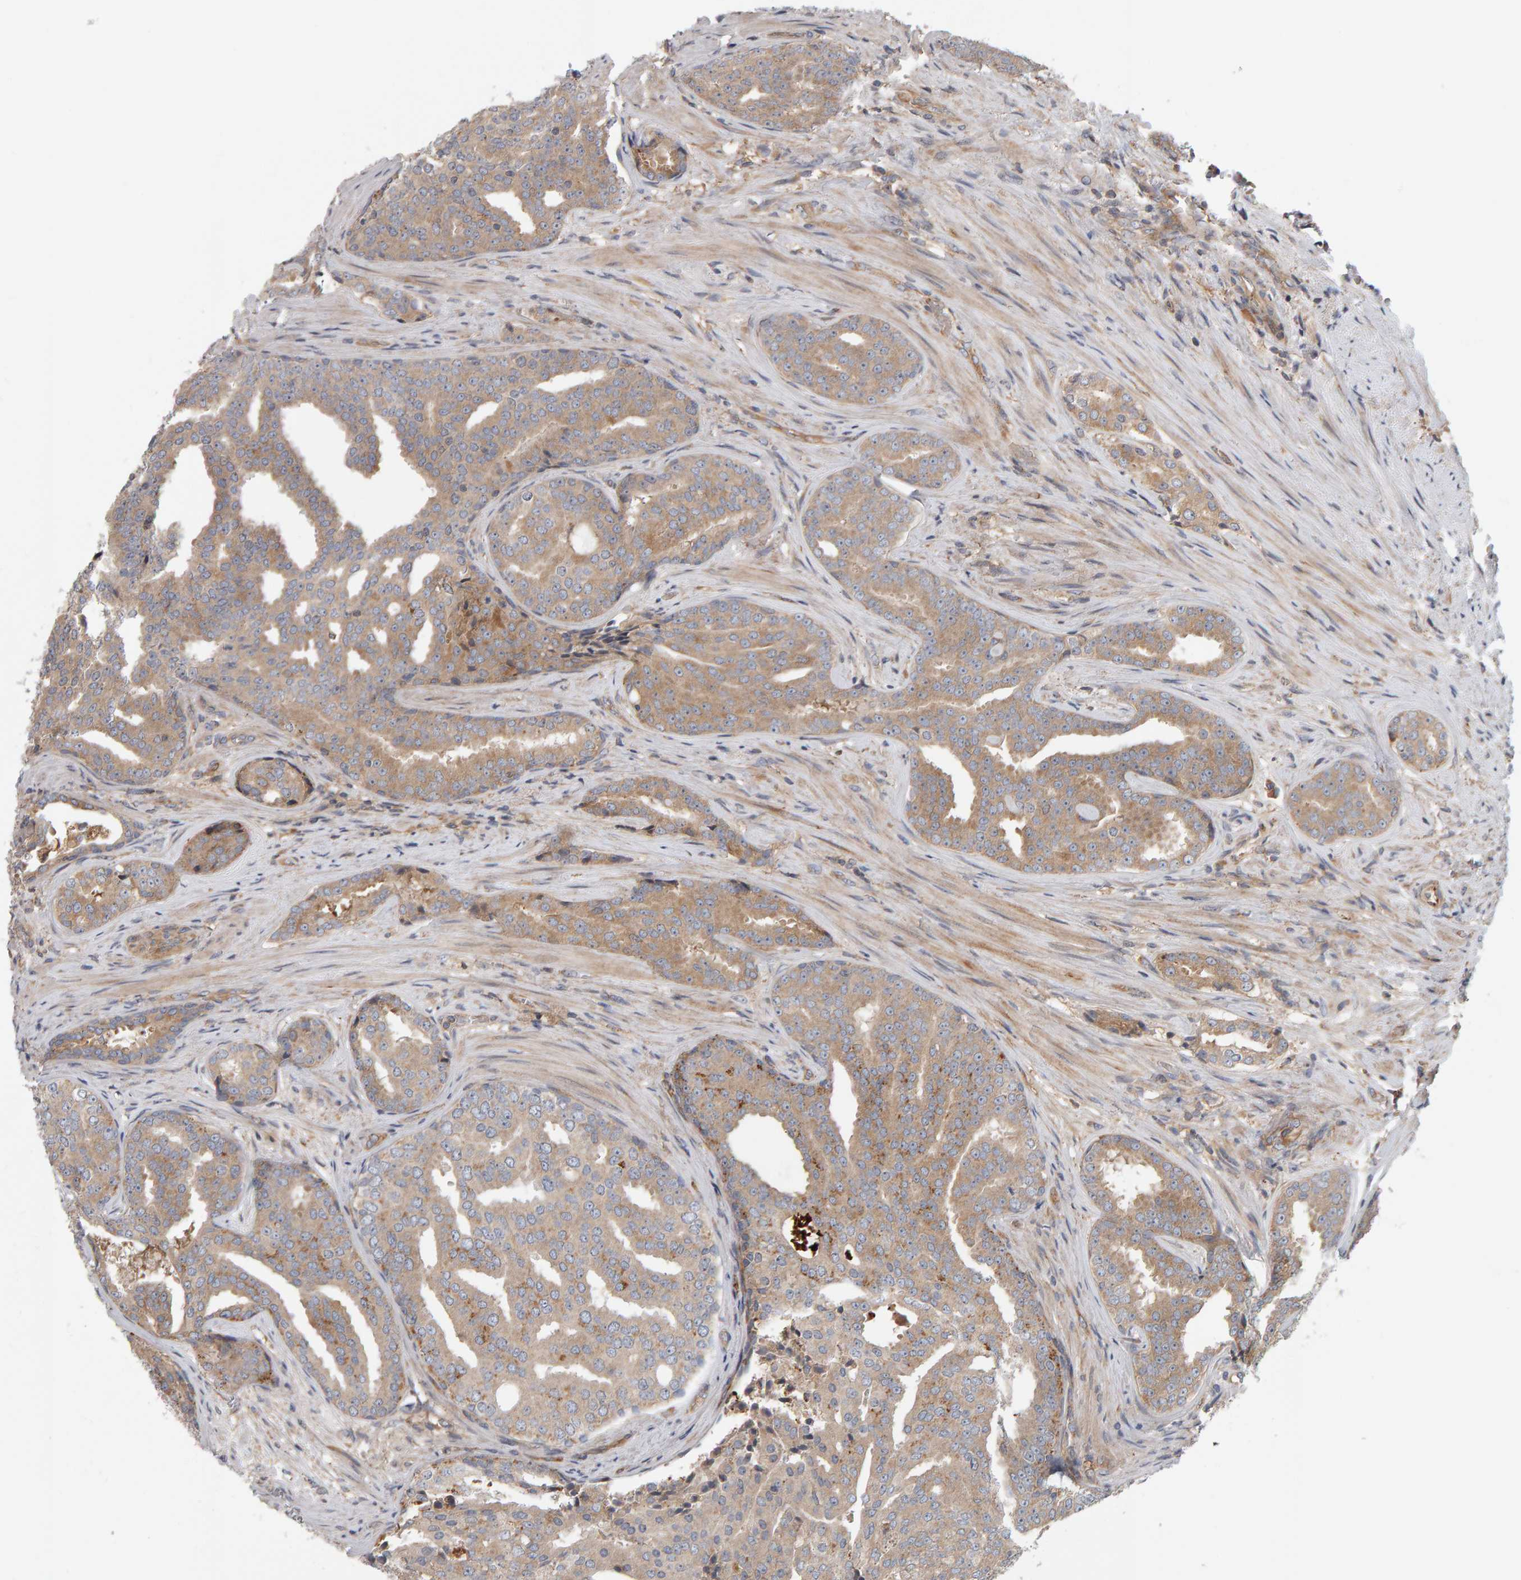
{"staining": {"intensity": "moderate", "quantity": "25%-75%", "location": "cytoplasmic/membranous"}, "tissue": "prostate cancer", "cell_type": "Tumor cells", "image_type": "cancer", "snomed": [{"axis": "morphology", "description": "Adenocarcinoma, High grade"}, {"axis": "topography", "description": "Prostate"}], "caption": "Protein staining by immunohistochemistry displays moderate cytoplasmic/membranous positivity in approximately 25%-75% of tumor cells in adenocarcinoma (high-grade) (prostate). The protein of interest is stained brown, and the nuclei are stained in blue (DAB IHC with brightfield microscopy, high magnification).", "gene": "C9orf72", "patient": {"sex": "male", "age": 71}}